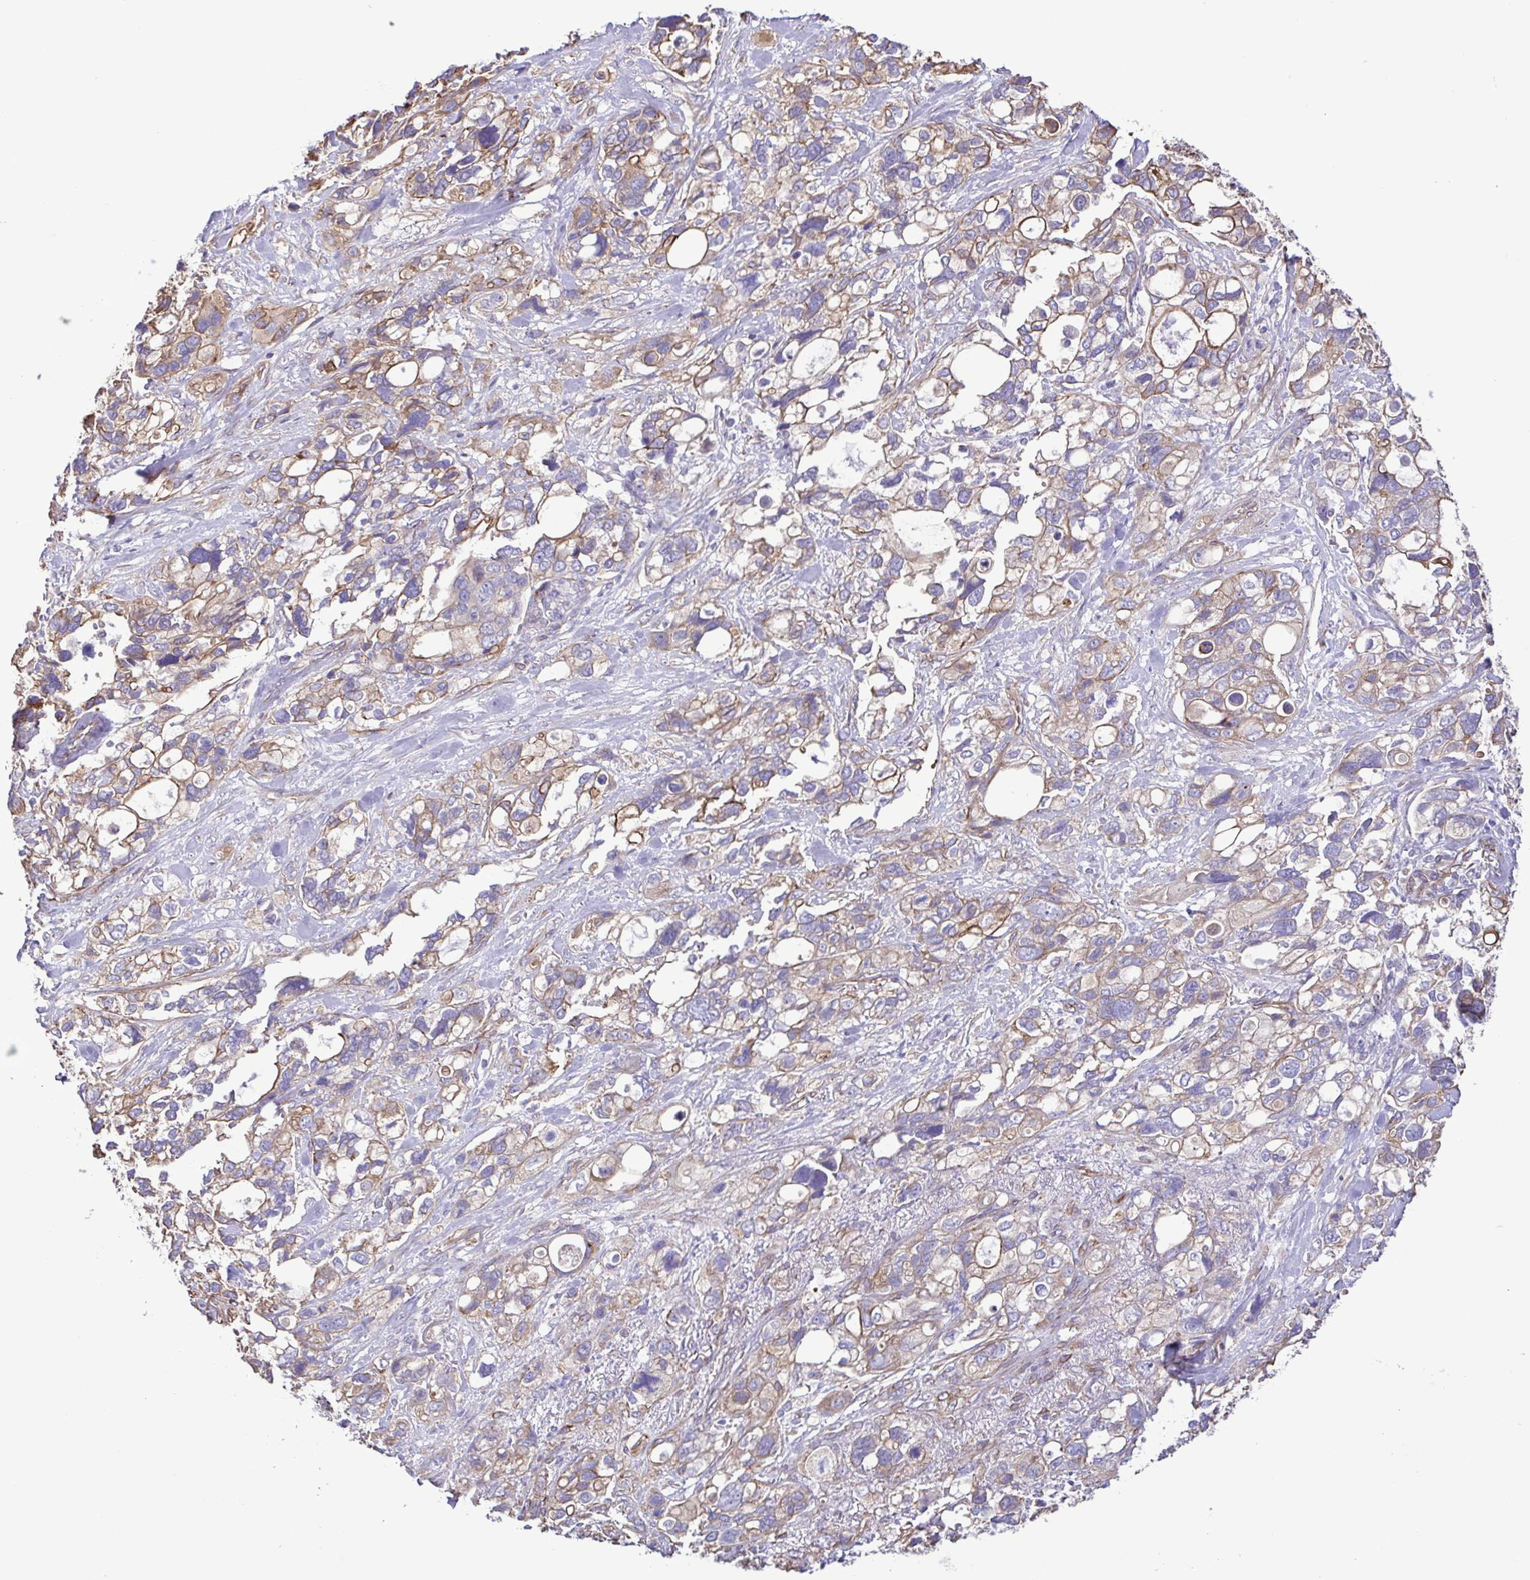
{"staining": {"intensity": "moderate", "quantity": "25%-75%", "location": "cytoplasmic/membranous"}, "tissue": "stomach cancer", "cell_type": "Tumor cells", "image_type": "cancer", "snomed": [{"axis": "morphology", "description": "Adenocarcinoma, NOS"}, {"axis": "topography", "description": "Stomach, upper"}], "caption": "IHC of adenocarcinoma (stomach) exhibits medium levels of moderate cytoplasmic/membranous expression in approximately 25%-75% of tumor cells. Using DAB (3,3'-diaminobenzidine) (brown) and hematoxylin (blue) stains, captured at high magnification using brightfield microscopy.", "gene": "FLT1", "patient": {"sex": "female", "age": 81}}